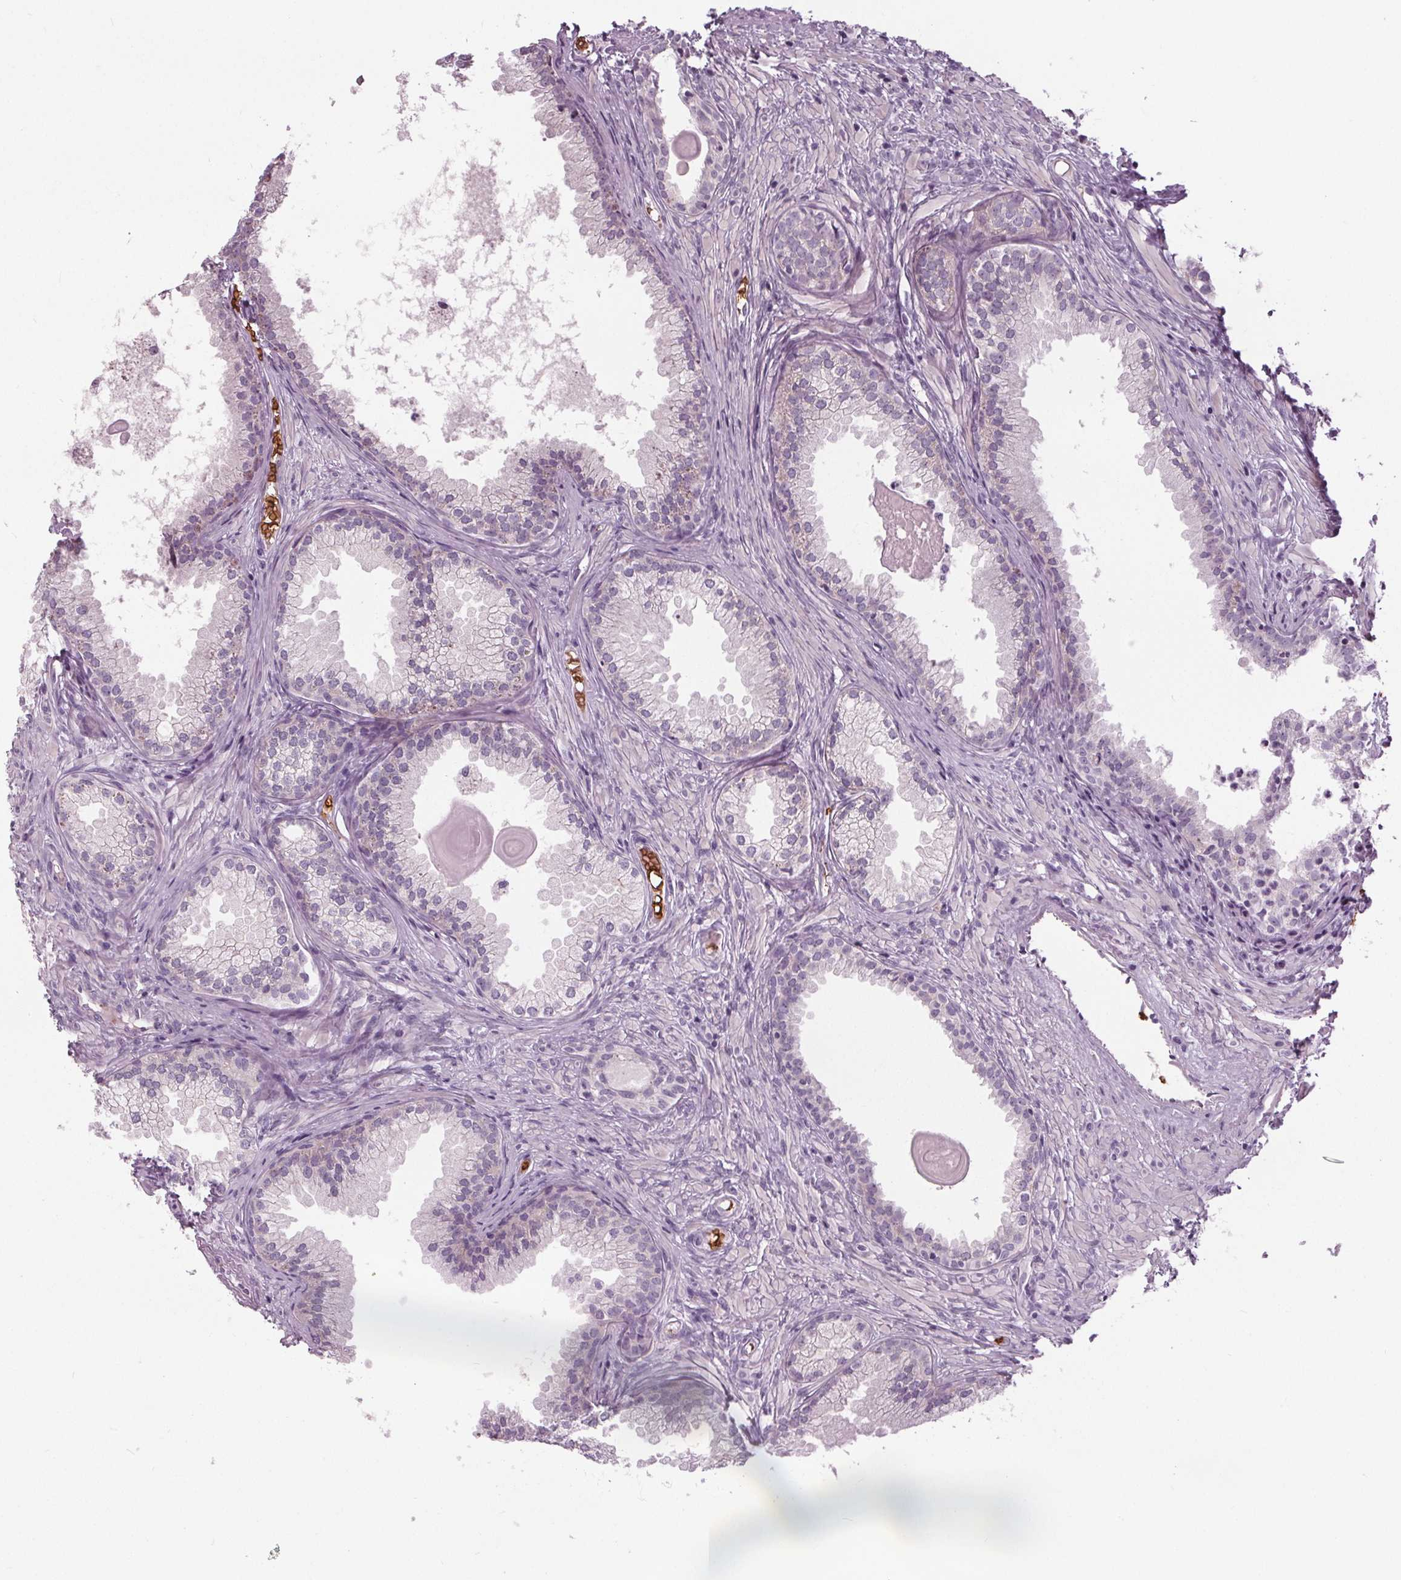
{"staining": {"intensity": "negative", "quantity": "none", "location": "none"}, "tissue": "prostate cancer", "cell_type": "Tumor cells", "image_type": "cancer", "snomed": [{"axis": "morphology", "description": "Adenocarcinoma, High grade"}, {"axis": "topography", "description": "Prostate"}], "caption": "The micrograph displays no staining of tumor cells in prostate cancer.", "gene": "SLC4A1", "patient": {"sex": "male", "age": 83}}